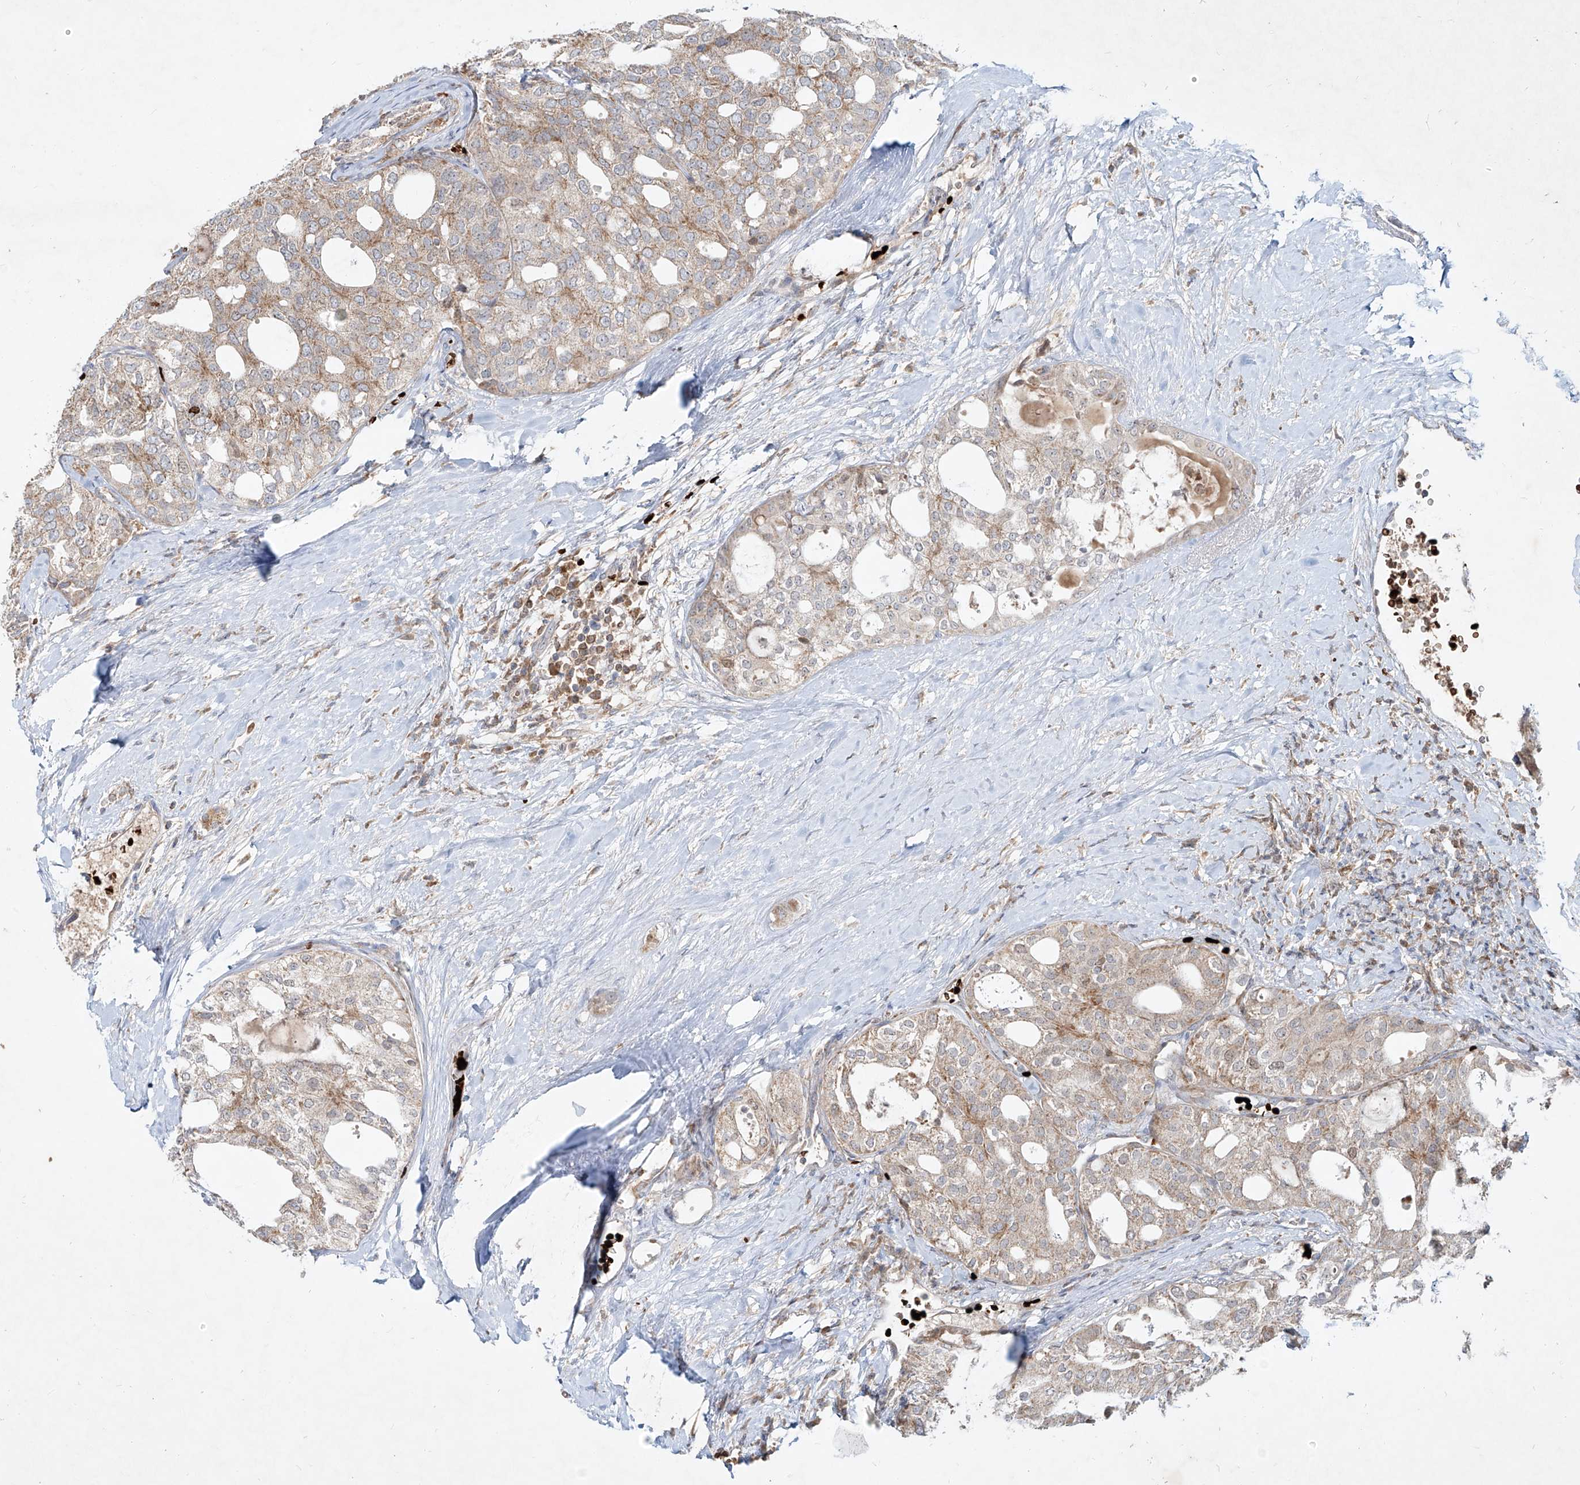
{"staining": {"intensity": "strong", "quantity": ">75%", "location": "cytoplasmic/membranous"}, "tissue": "thyroid cancer", "cell_type": "Tumor cells", "image_type": "cancer", "snomed": [{"axis": "morphology", "description": "Follicular adenoma carcinoma, NOS"}, {"axis": "topography", "description": "Thyroid gland"}], "caption": "There is high levels of strong cytoplasmic/membranous staining in tumor cells of thyroid follicular adenoma carcinoma, as demonstrated by immunohistochemical staining (brown color).", "gene": "FGD2", "patient": {"sex": "male", "age": 75}}